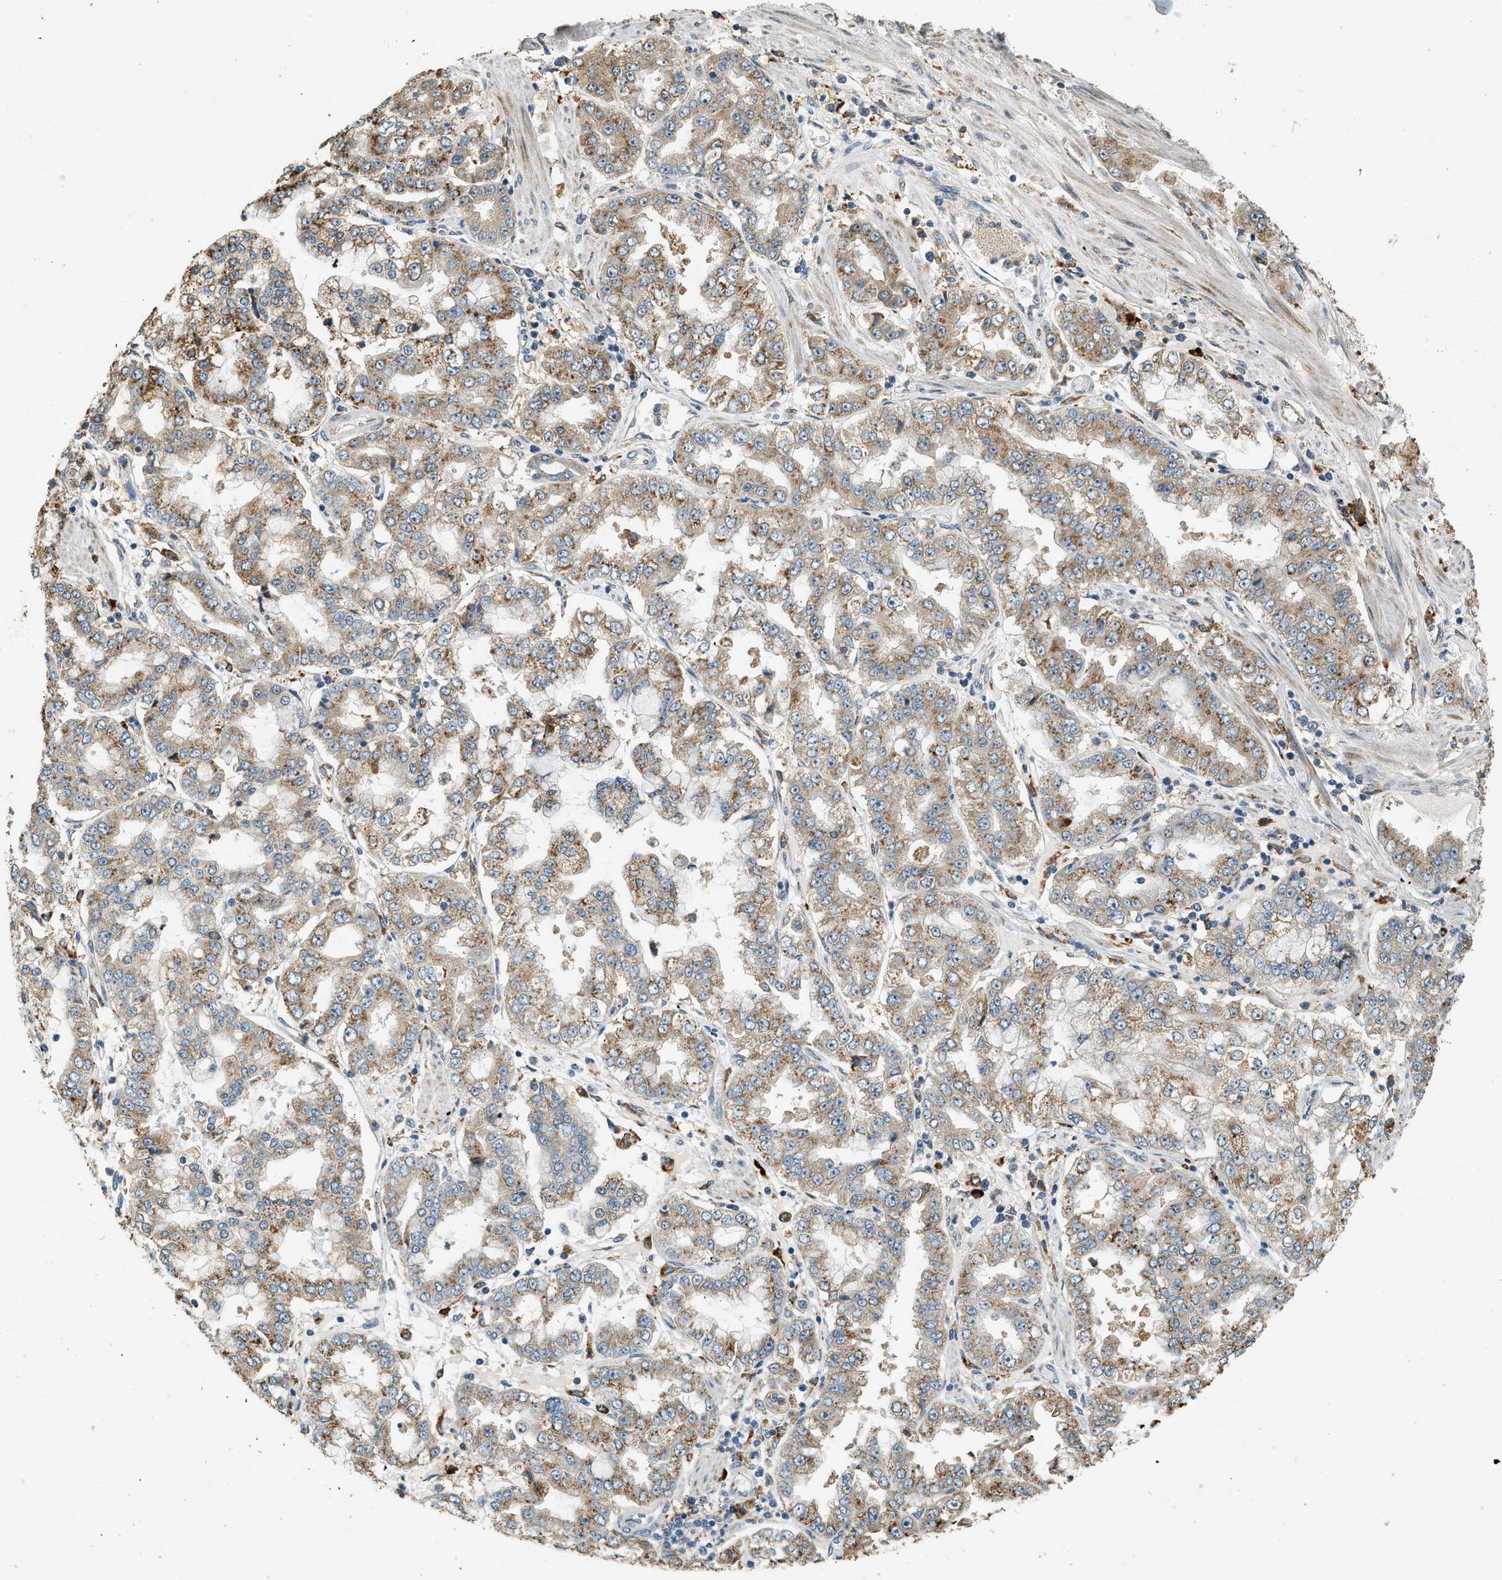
{"staining": {"intensity": "moderate", "quantity": ">75%", "location": "cytoplasmic/membranous"}, "tissue": "stomach cancer", "cell_type": "Tumor cells", "image_type": "cancer", "snomed": [{"axis": "morphology", "description": "Adenocarcinoma, NOS"}, {"axis": "topography", "description": "Stomach"}], "caption": "Protein expression analysis of stomach cancer shows moderate cytoplasmic/membranous staining in approximately >75% of tumor cells.", "gene": "CTSB", "patient": {"sex": "male", "age": 76}}